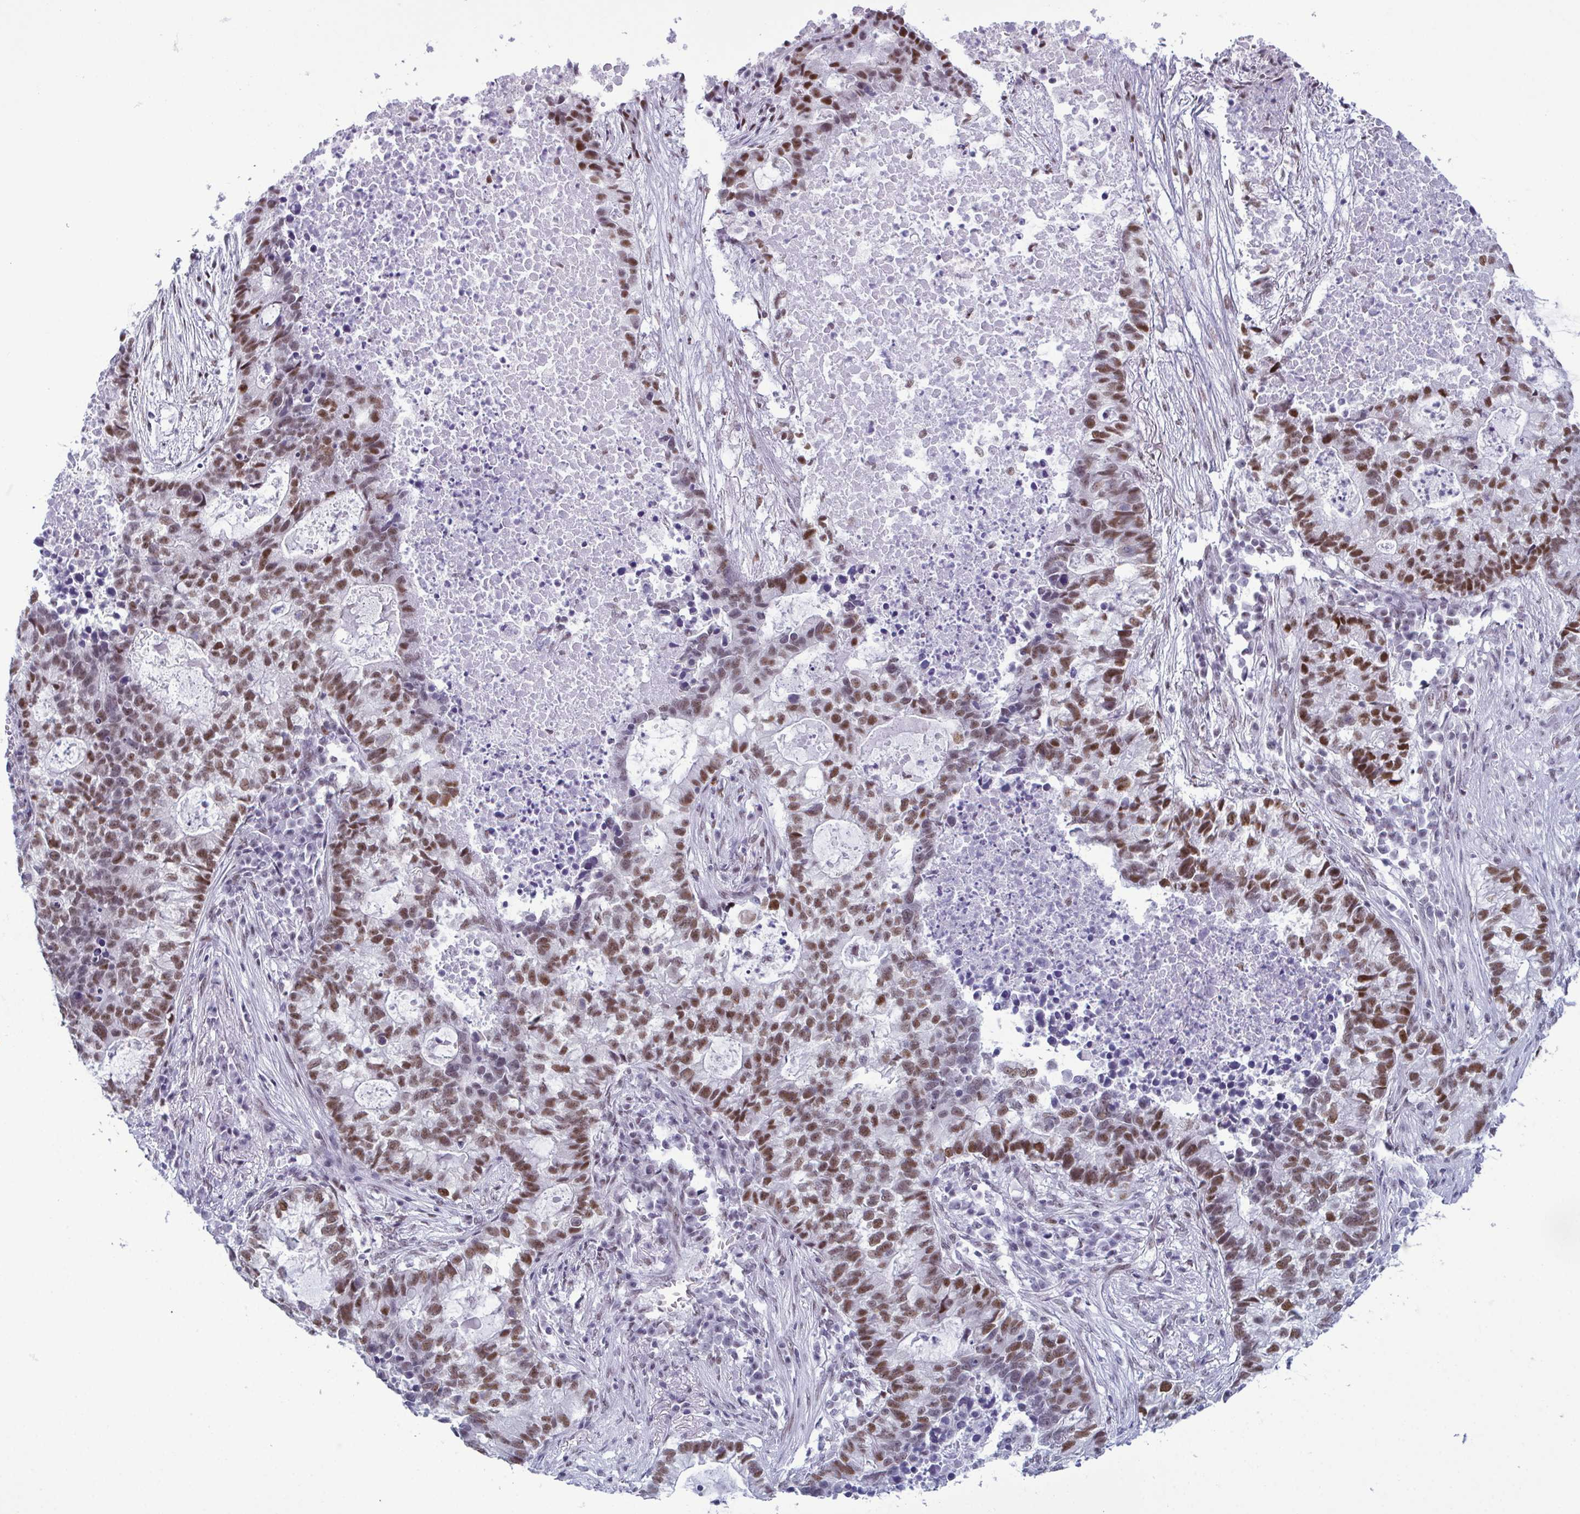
{"staining": {"intensity": "moderate", "quantity": "25%-75%", "location": "nuclear"}, "tissue": "lung cancer", "cell_type": "Tumor cells", "image_type": "cancer", "snomed": [{"axis": "morphology", "description": "Adenocarcinoma, NOS"}, {"axis": "topography", "description": "Lung"}], "caption": "Protein staining by IHC reveals moderate nuclear staining in about 25%-75% of tumor cells in lung cancer (adenocarcinoma).", "gene": "RBM7", "patient": {"sex": "male", "age": 57}}